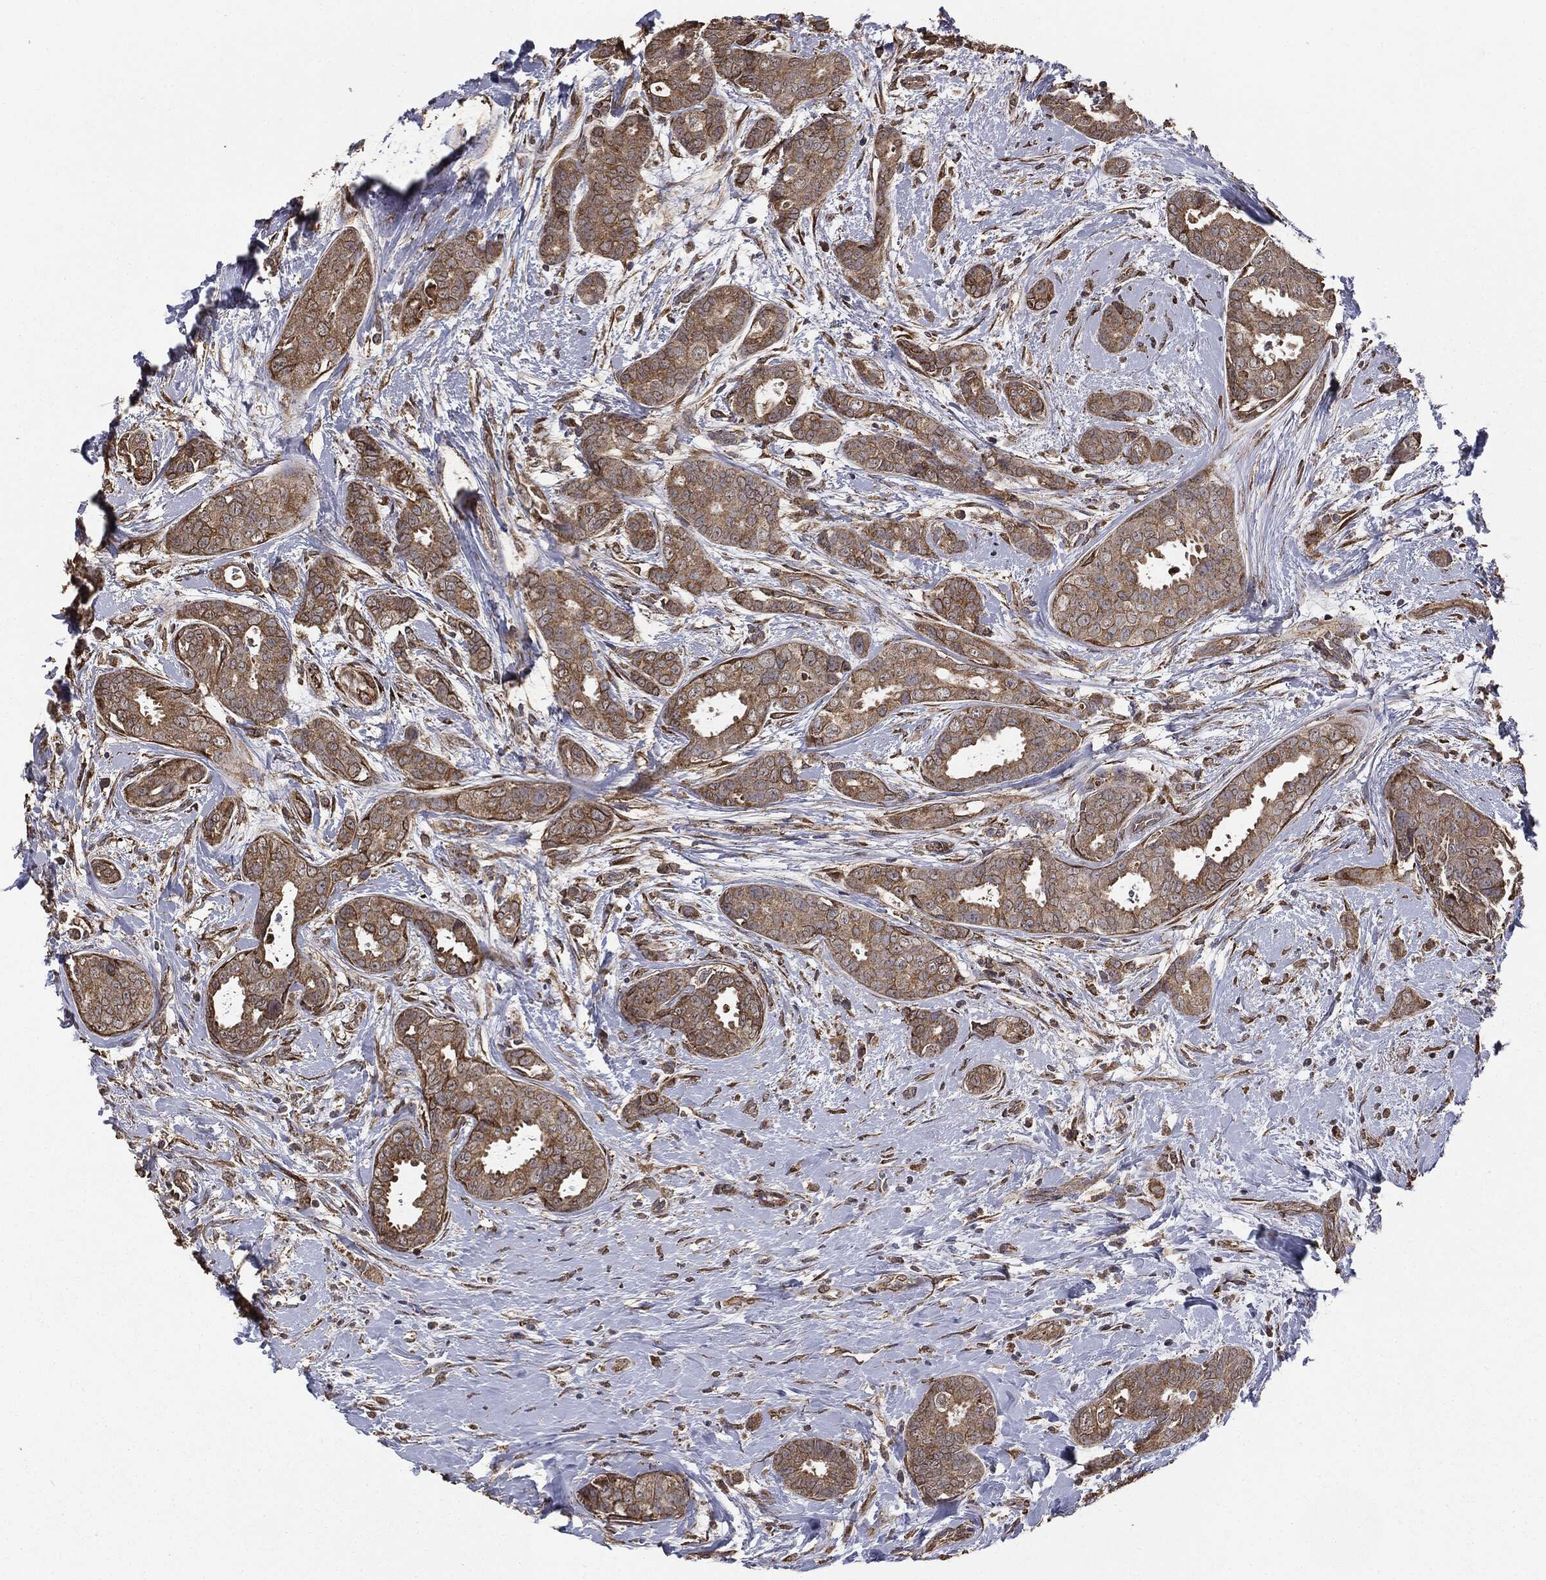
{"staining": {"intensity": "moderate", "quantity": ">75%", "location": "cytoplasmic/membranous"}, "tissue": "breast cancer", "cell_type": "Tumor cells", "image_type": "cancer", "snomed": [{"axis": "morphology", "description": "Duct carcinoma"}, {"axis": "topography", "description": "Breast"}], "caption": "There is medium levels of moderate cytoplasmic/membranous expression in tumor cells of breast cancer (infiltrating ductal carcinoma), as demonstrated by immunohistochemical staining (brown color).", "gene": "MTOR", "patient": {"sex": "female", "age": 45}}